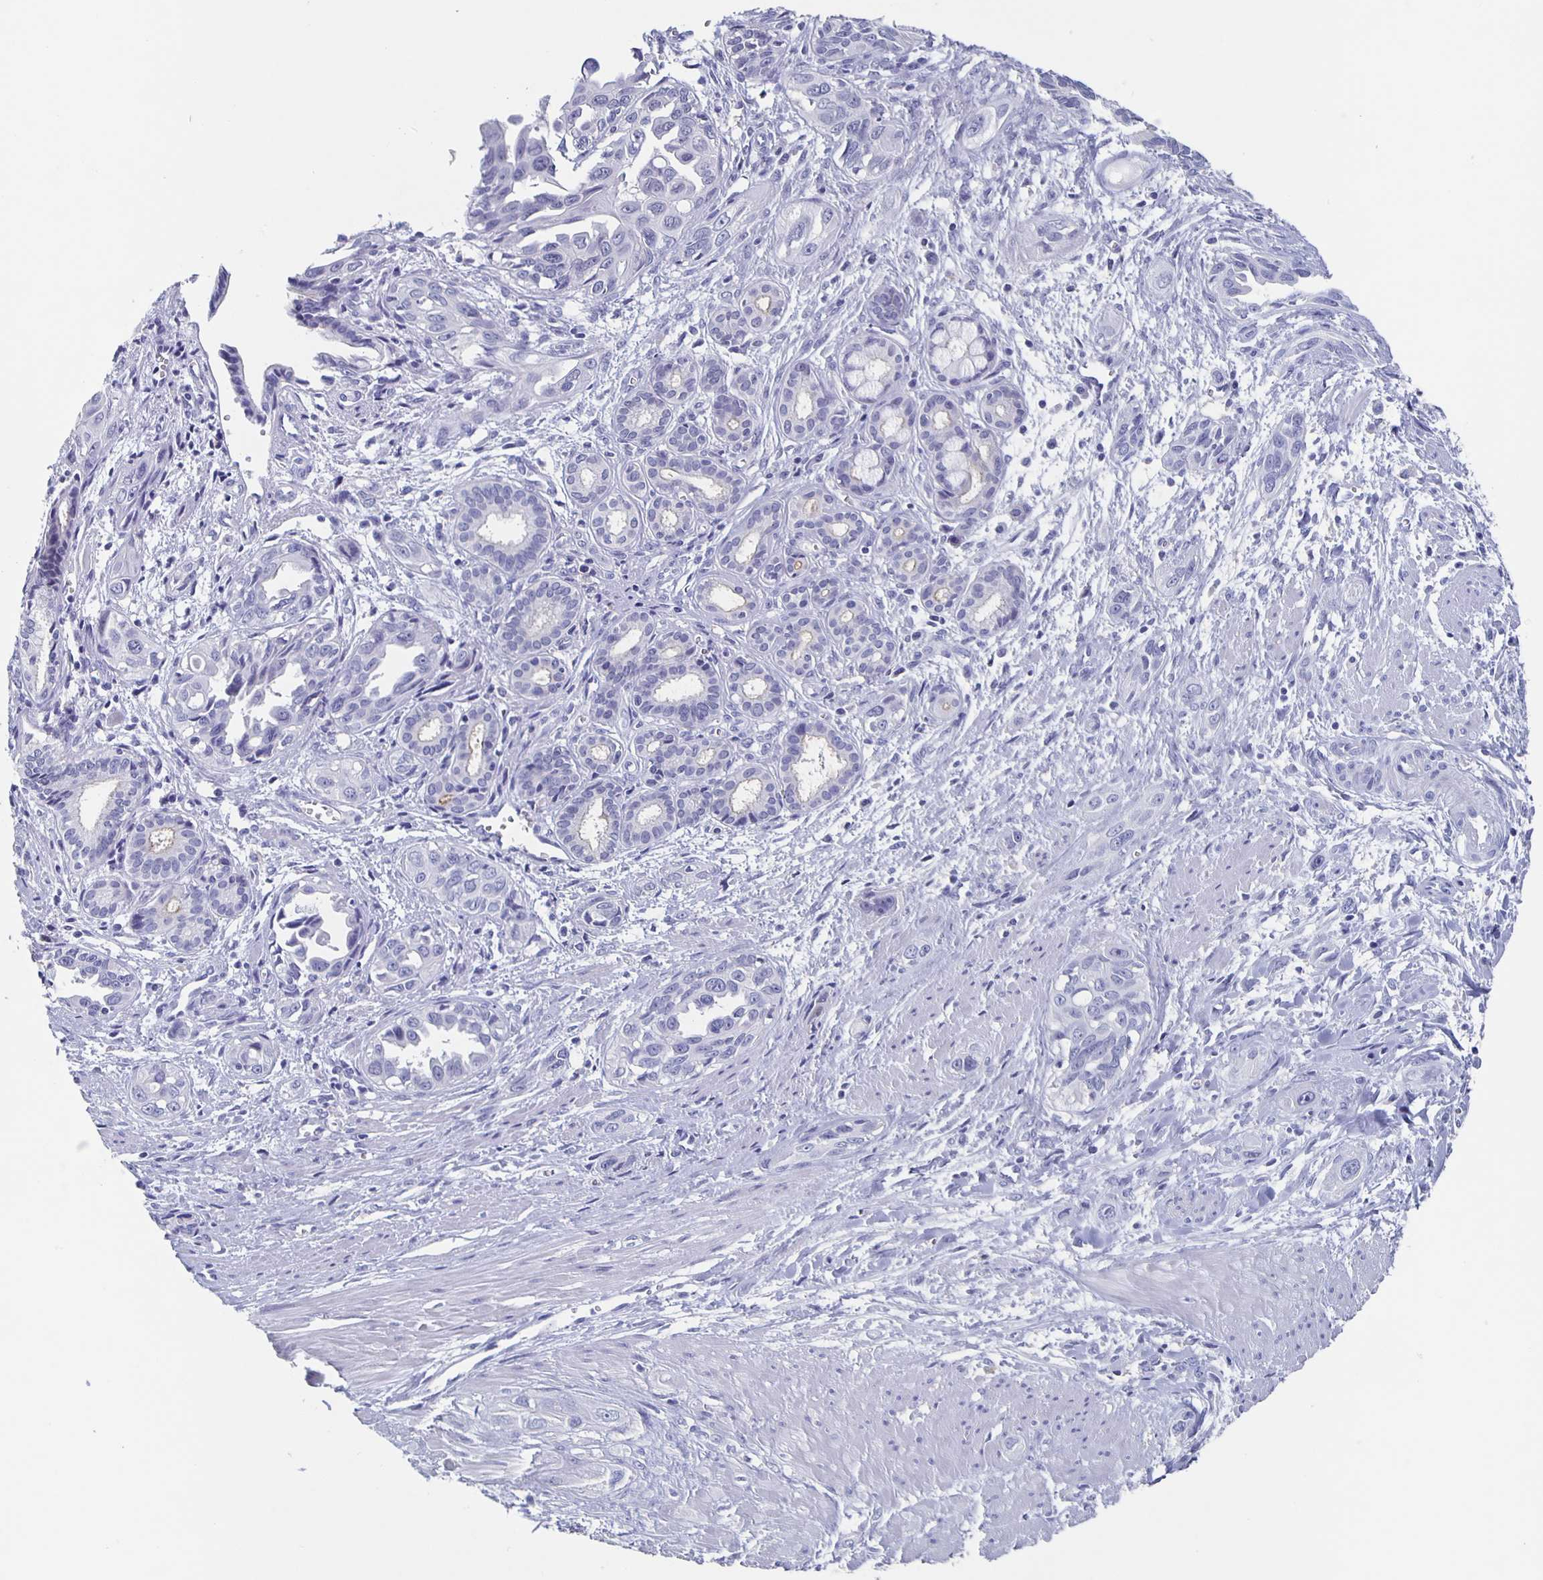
{"staining": {"intensity": "negative", "quantity": "none", "location": "none"}, "tissue": "pancreatic cancer", "cell_type": "Tumor cells", "image_type": "cancer", "snomed": [{"axis": "morphology", "description": "Adenocarcinoma, NOS"}, {"axis": "topography", "description": "Pancreas"}], "caption": "This is an immunohistochemistry (IHC) histopathology image of human pancreatic cancer (adenocarcinoma). There is no staining in tumor cells.", "gene": "SLC34A2", "patient": {"sex": "female", "age": 55}}